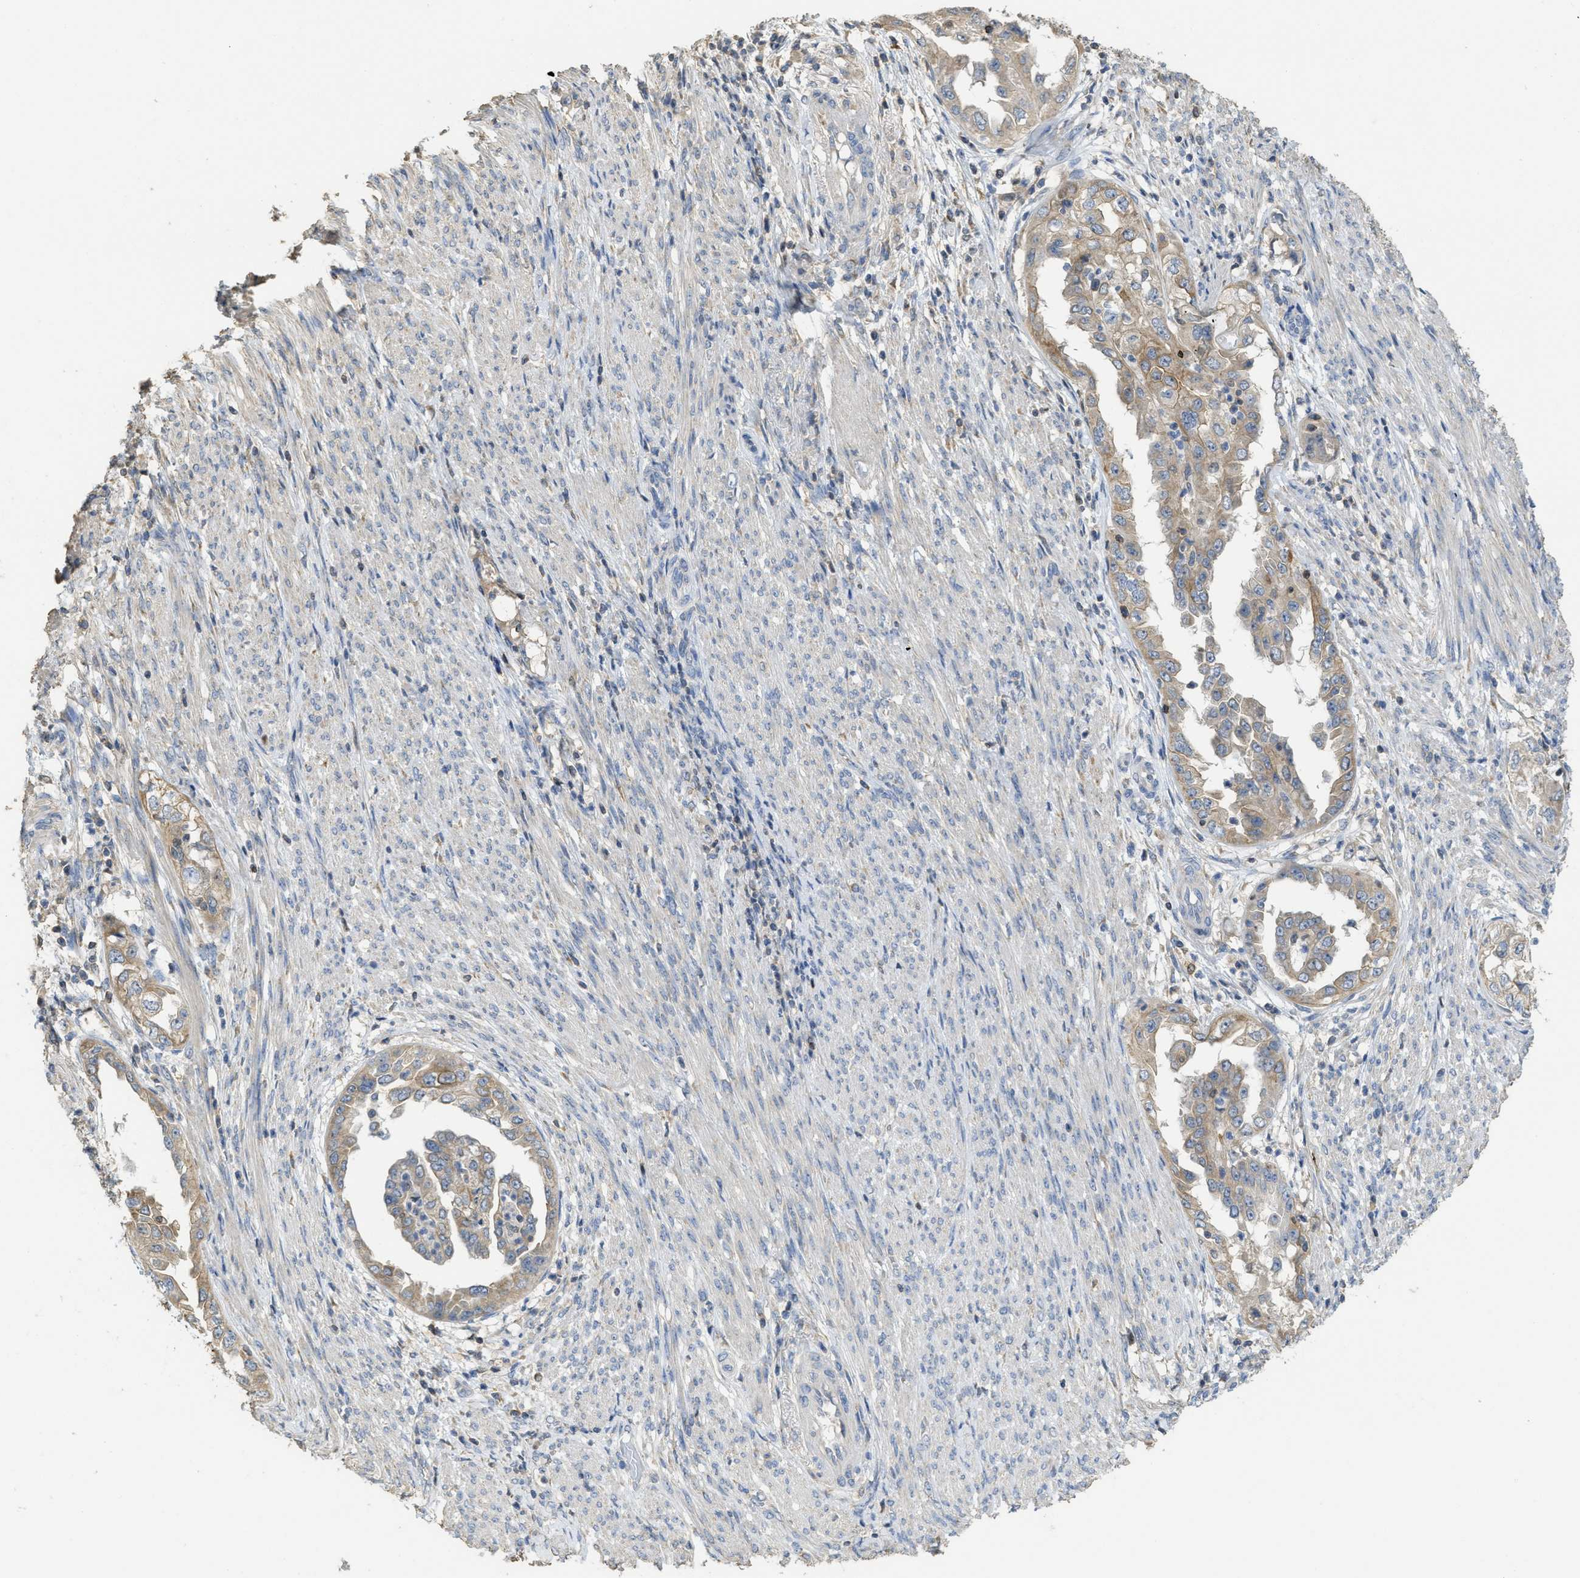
{"staining": {"intensity": "weak", "quantity": ">75%", "location": "cytoplasmic/membranous"}, "tissue": "endometrial cancer", "cell_type": "Tumor cells", "image_type": "cancer", "snomed": [{"axis": "morphology", "description": "Adenocarcinoma, NOS"}, {"axis": "topography", "description": "Endometrium"}], "caption": "A photomicrograph showing weak cytoplasmic/membranous positivity in about >75% of tumor cells in endometrial cancer (adenocarcinoma), as visualized by brown immunohistochemical staining.", "gene": "SFXN2", "patient": {"sex": "female", "age": 85}}